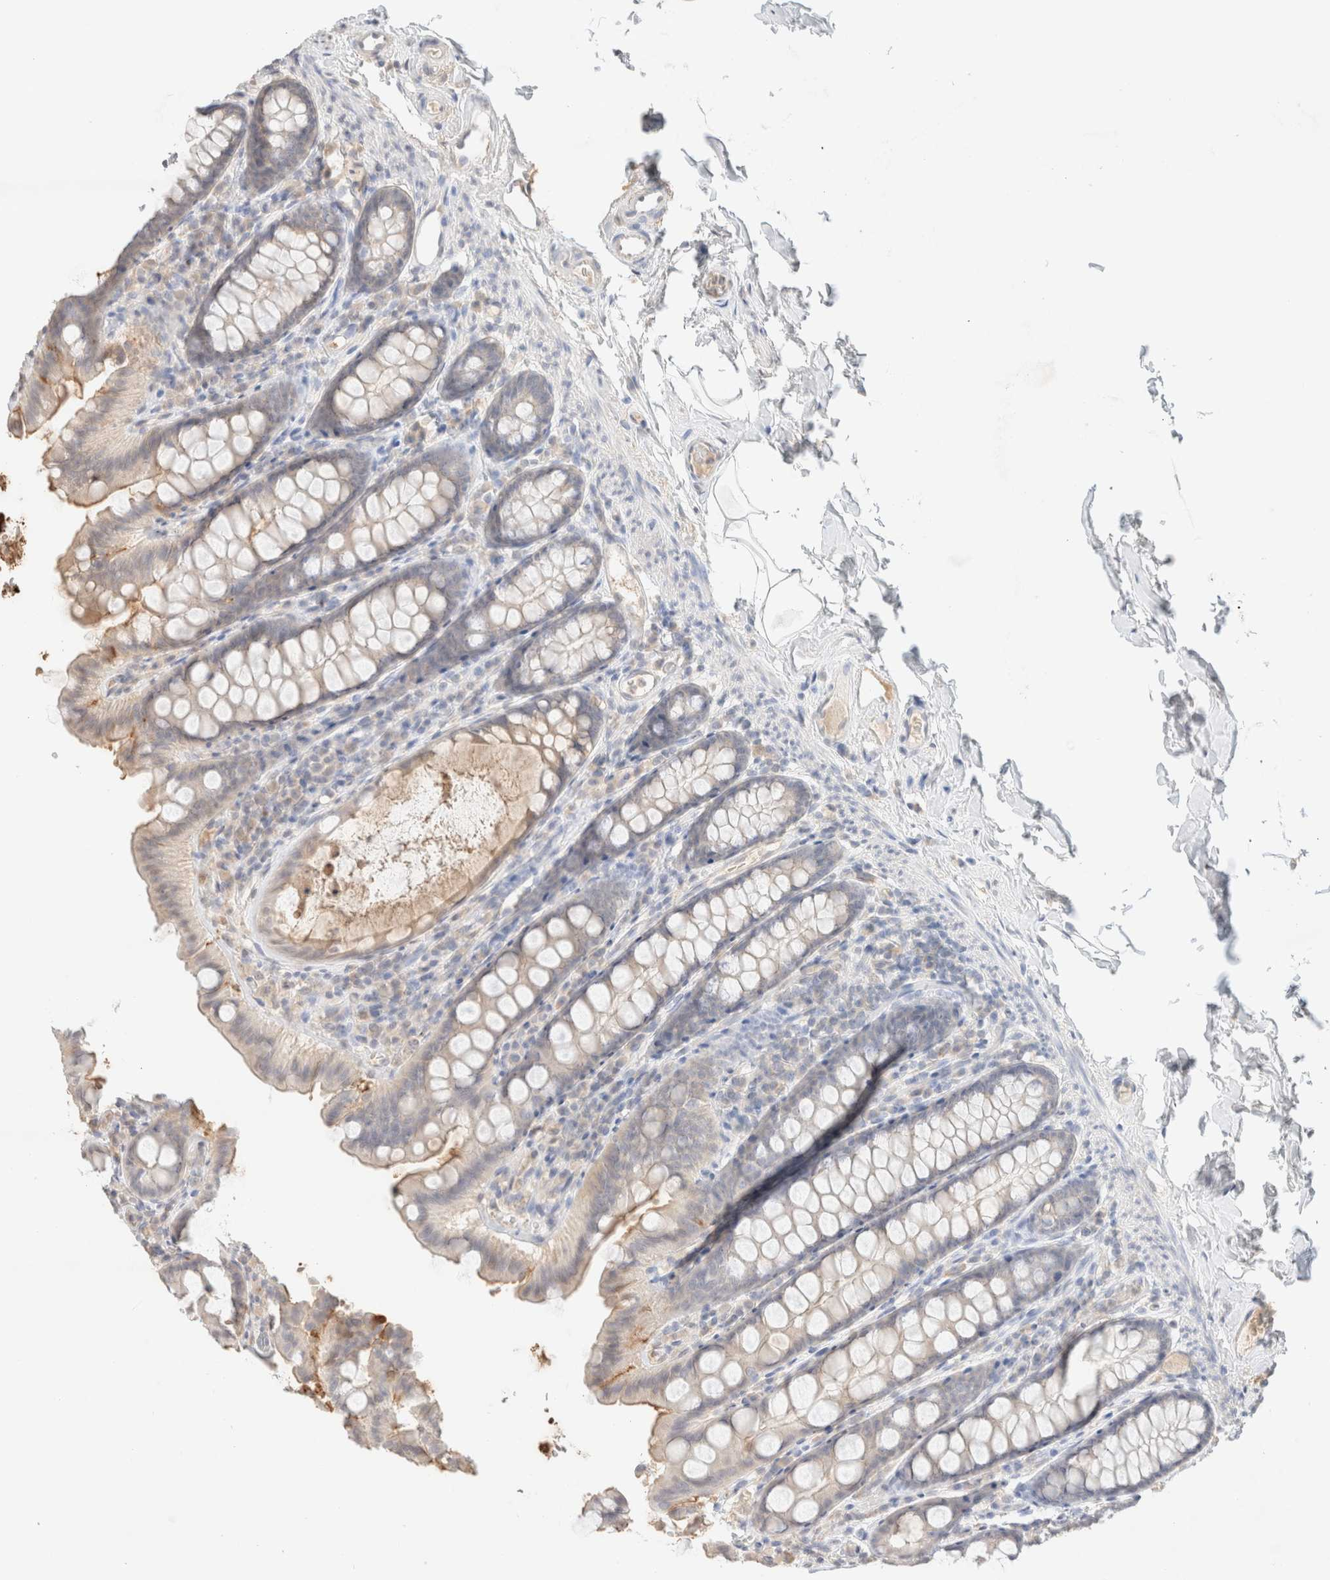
{"staining": {"intensity": "weak", "quantity": ">75%", "location": "cytoplasmic/membranous"}, "tissue": "colon", "cell_type": "Endothelial cells", "image_type": "normal", "snomed": [{"axis": "morphology", "description": "Normal tissue, NOS"}, {"axis": "topography", "description": "Colon"}, {"axis": "topography", "description": "Peripheral nerve tissue"}], "caption": "Brown immunohistochemical staining in normal colon demonstrates weak cytoplasmic/membranous expression in approximately >75% of endothelial cells.", "gene": "CPA1", "patient": {"sex": "female", "age": 61}}